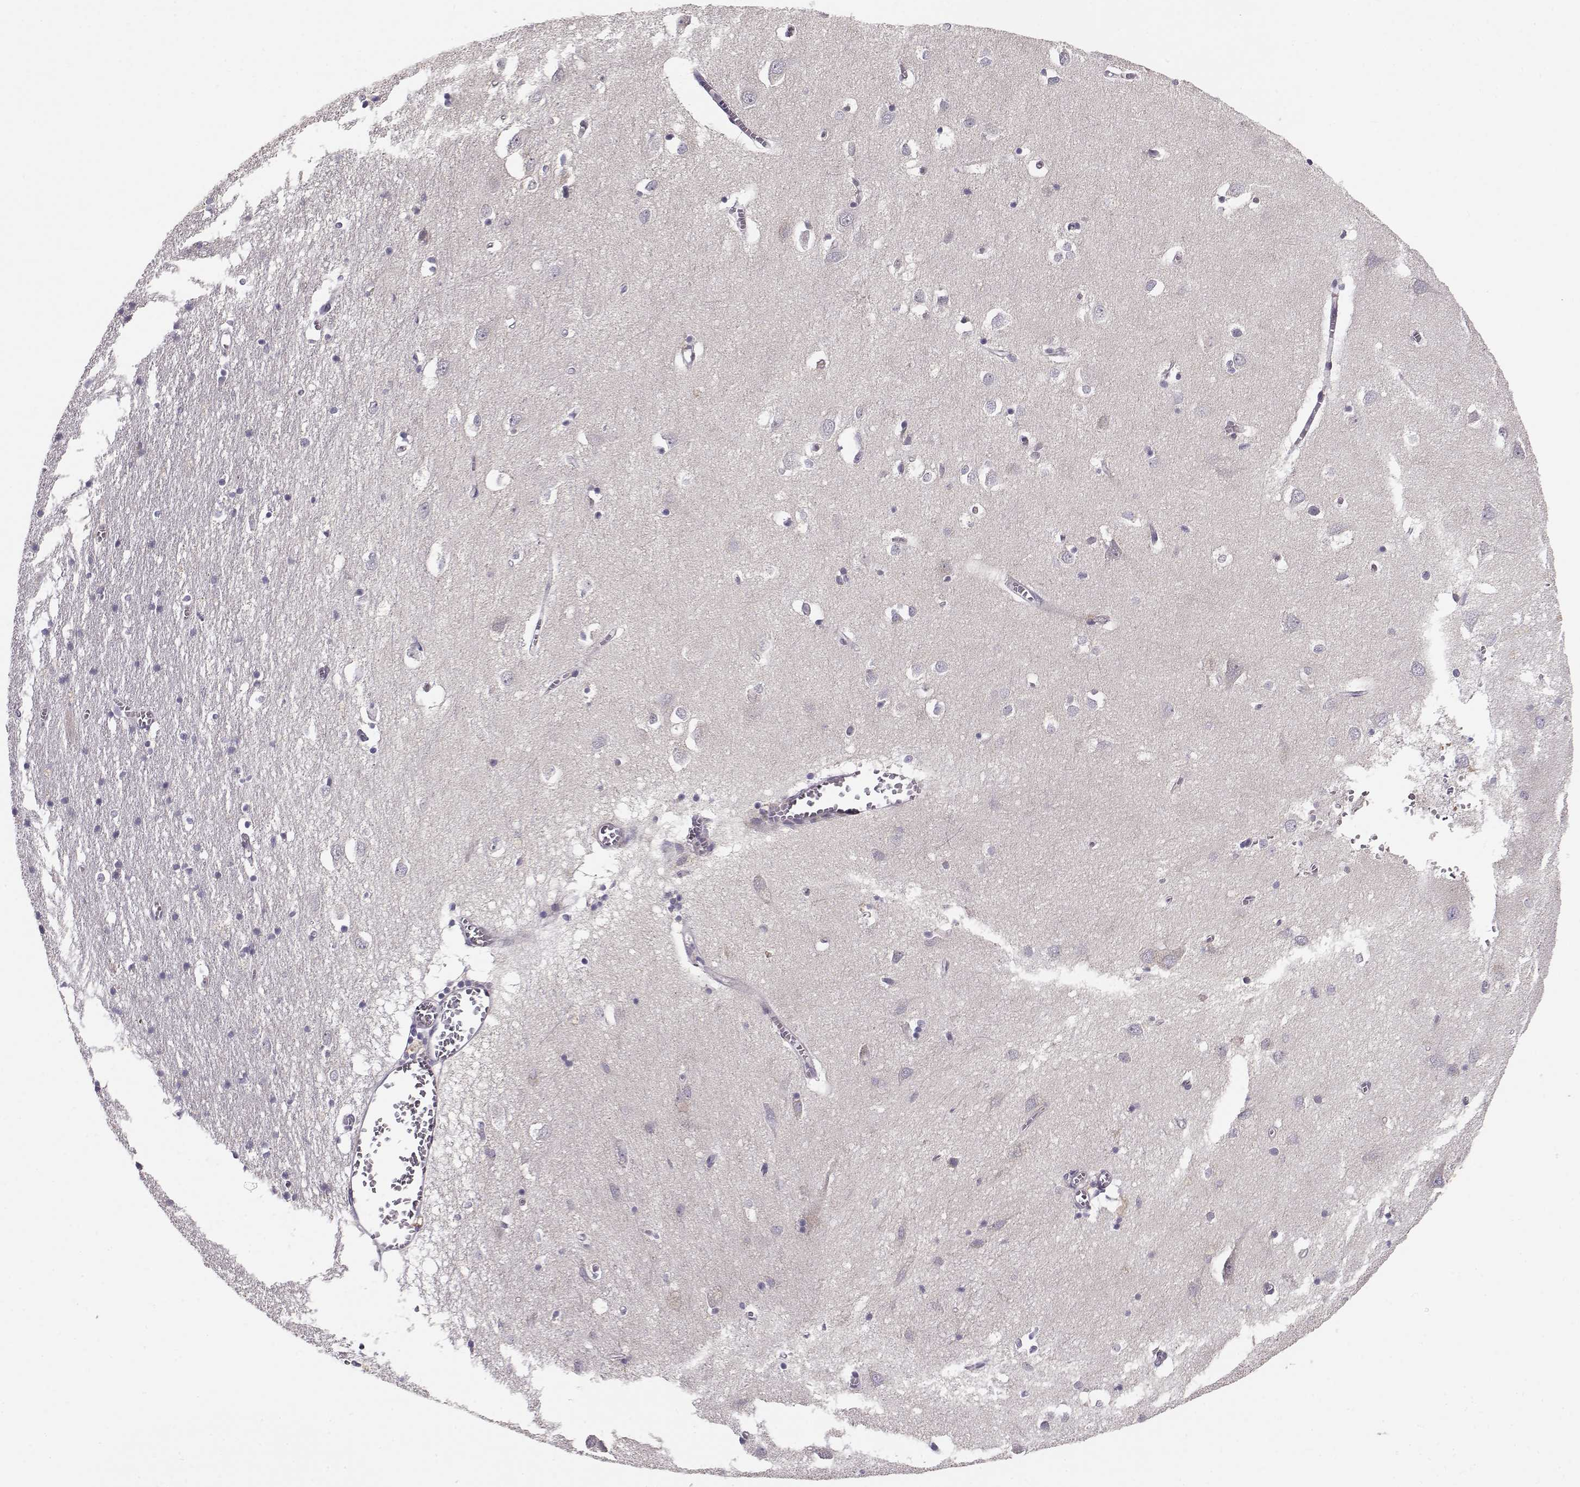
{"staining": {"intensity": "negative", "quantity": "none", "location": "none"}, "tissue": "cerebral cortex", "cell_type": "Endothelial cells", "image_type": "normal", "snomed": [{"axis": "morphology", "description": "Normal tissue, NOS"}, {"axis": "topography", "description": "Cerebral cortex"}], "caption": "Normal cerebral cortex was stained to show a protein in brown. There is no significant expression in endothelial cells.", "gene": "SLC4A5", "patient": {"sex": "male", "age": 70}}